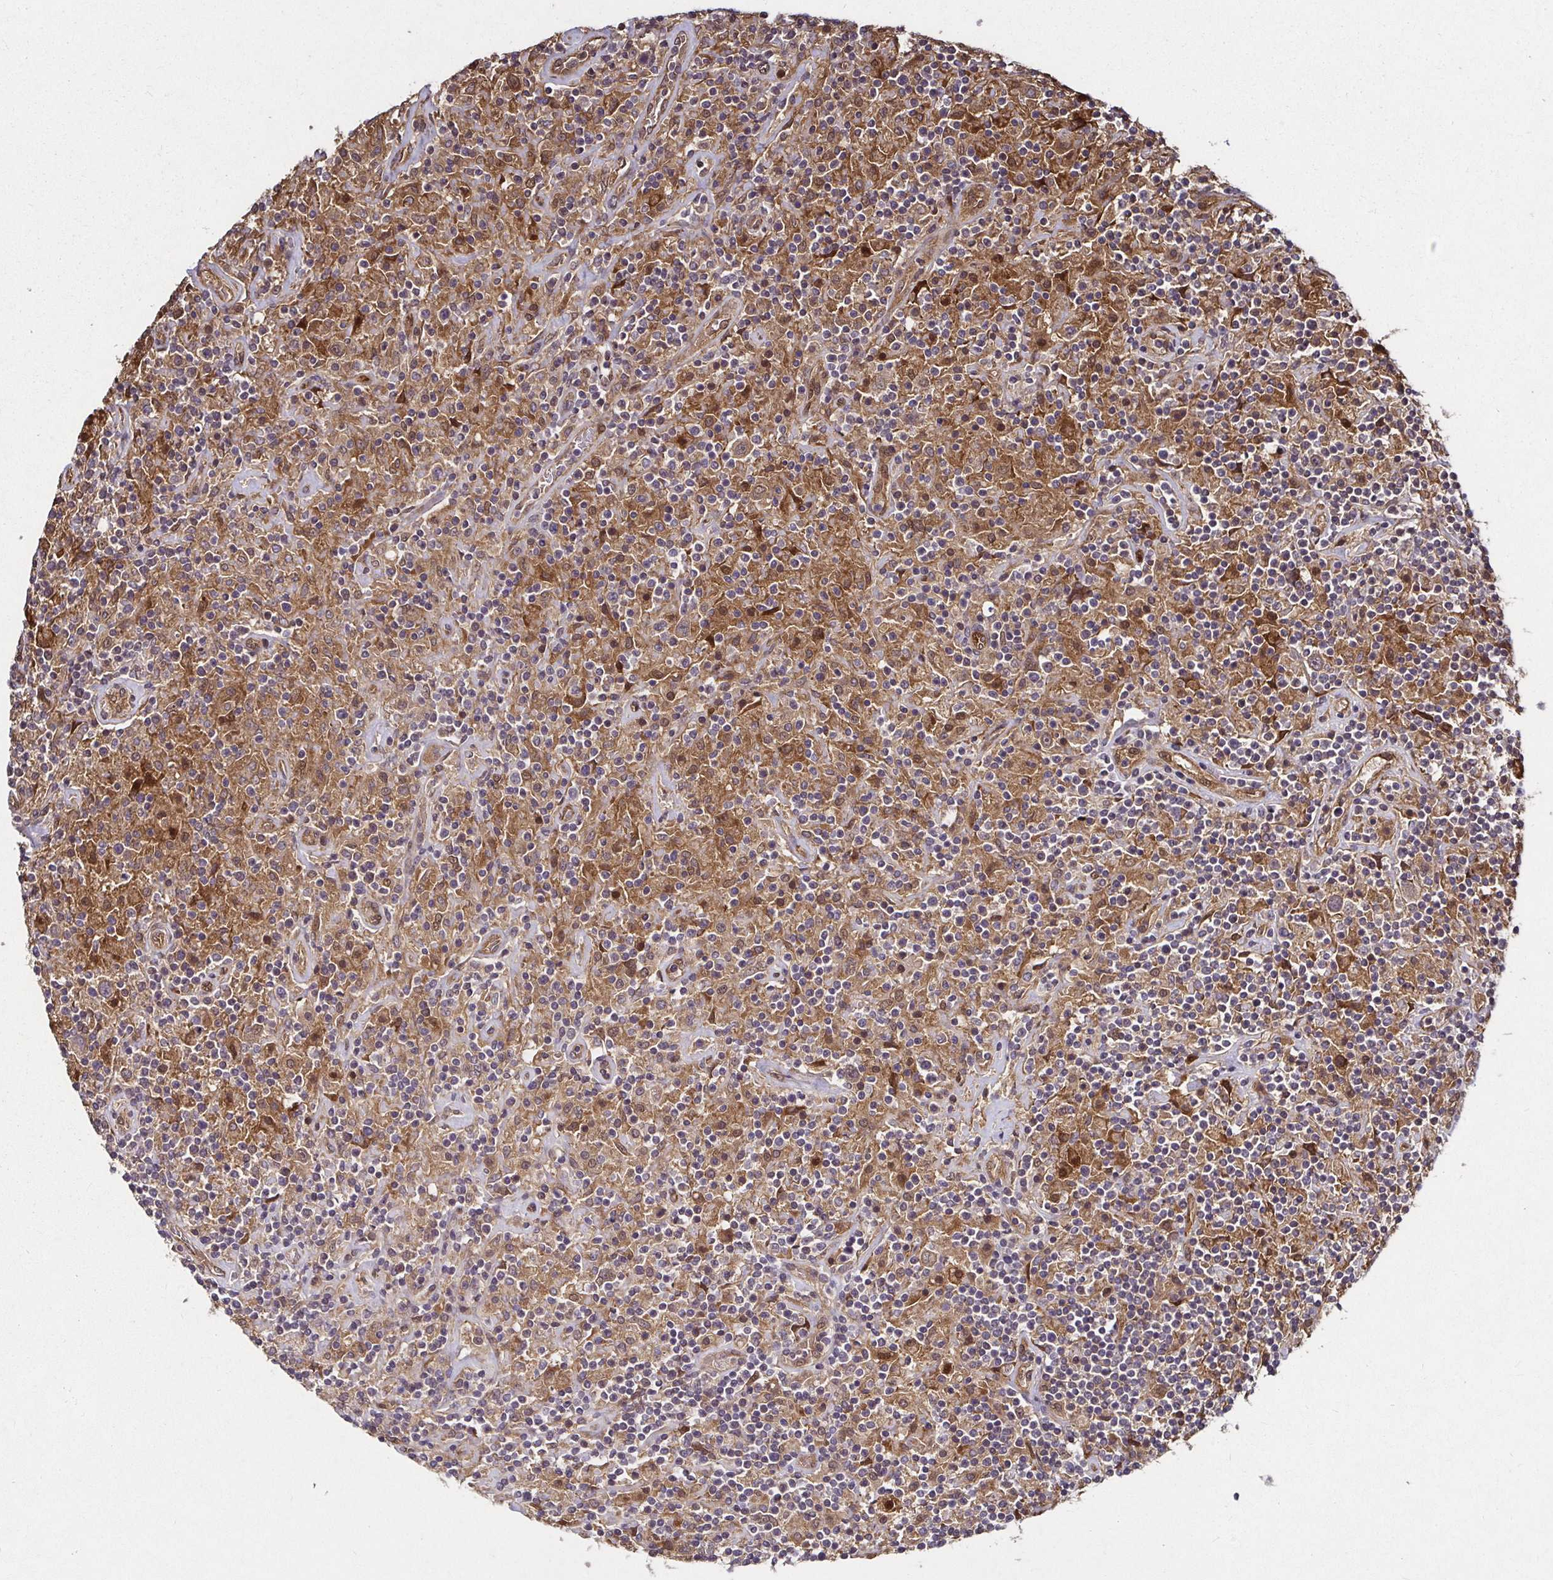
{"staining": {"intensity": "weak", "quantity": ">75%", "location": "cytoplasmic/membranous"}, "tissue": "lymphoma", "cell_type": "Tumor cells", "image_type": "cancer", "snomed": [{"axis": "morphology", "description": "Hodgkin's disease, NOS"}, {"axis": "topography", "description": "Lymph node"}], "caption": "Lymphoma stained for a protein (brown) demonstrates weak cytoplasmic/membranous positive staining in about >75% of tumor cells.", "gene": "SMYD3", "patient": {"sex": "male", "age": 70}}